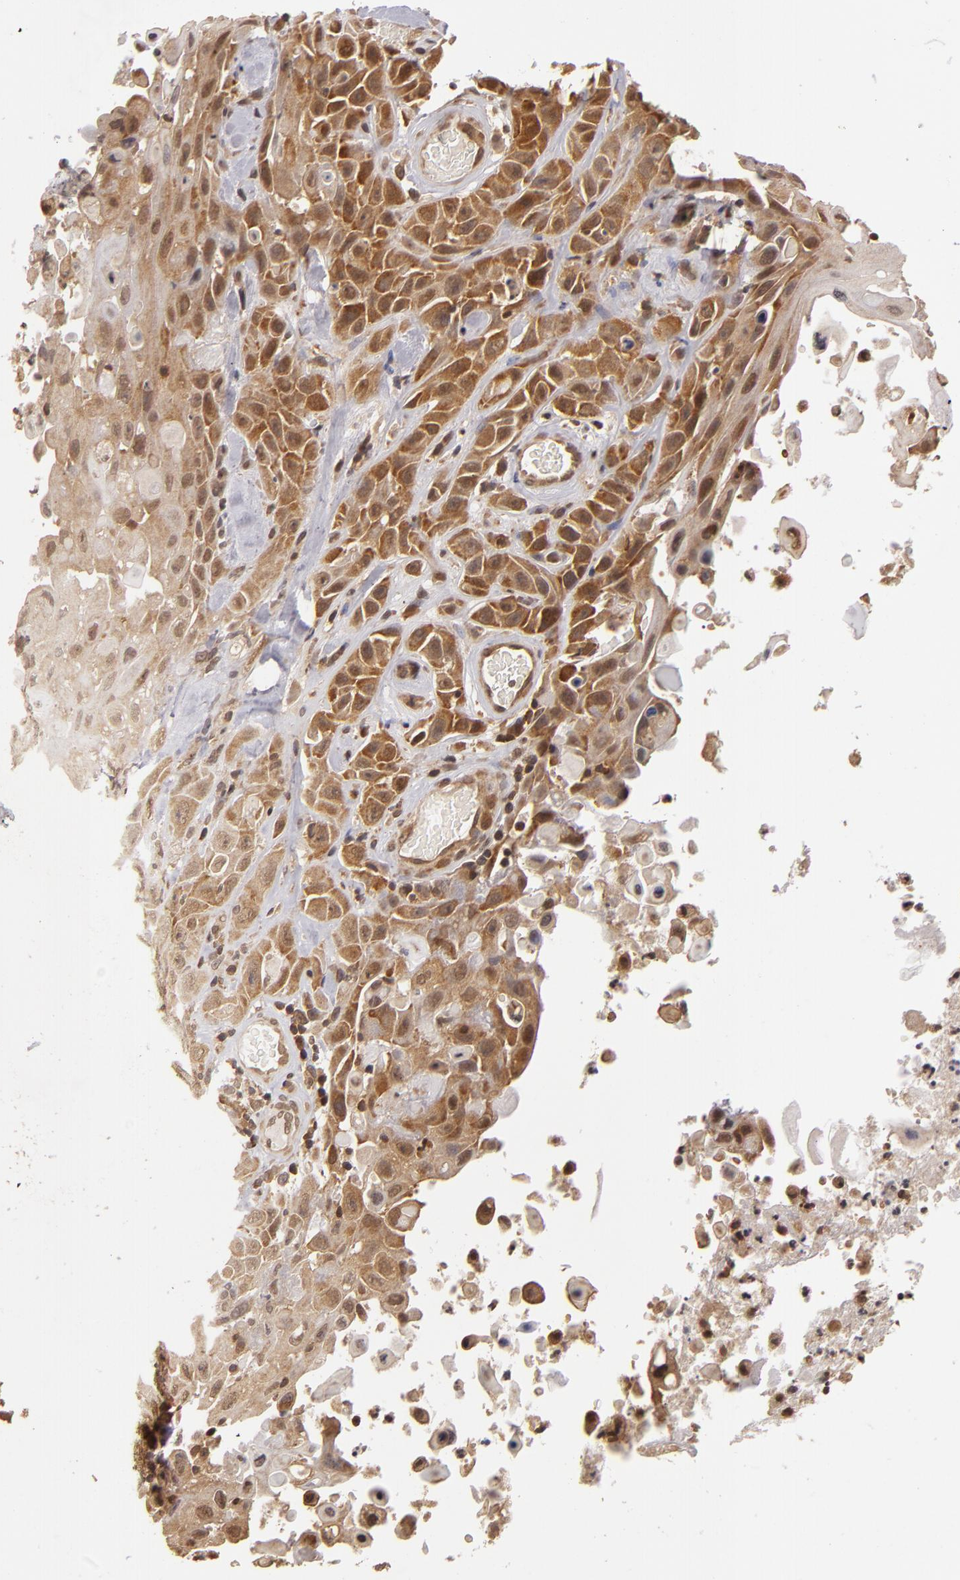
{"staining": {"intensity": "moderate", "quantity": ">75%", "location": "cytoplasmic/membranous"}, "tissue": "skin cancer", "cell_type": "Tumor cells", "image_type": "cancer", "snomed": [{"axis": "morphology", "description": "Squamous cell carcinoma, NOS"}, {"axis": "topography", "description": "Skin"}], "caption": "Moderate cytoplasmic/membranous staining is identified in approximately >75% of tumor cells in skin cancer (squamous cell carcinoma). (DAB IHC with brightfield microscopy, high magnification).", "gene": "MAPK3", "patient": {"sex": "male", "age": 84}}